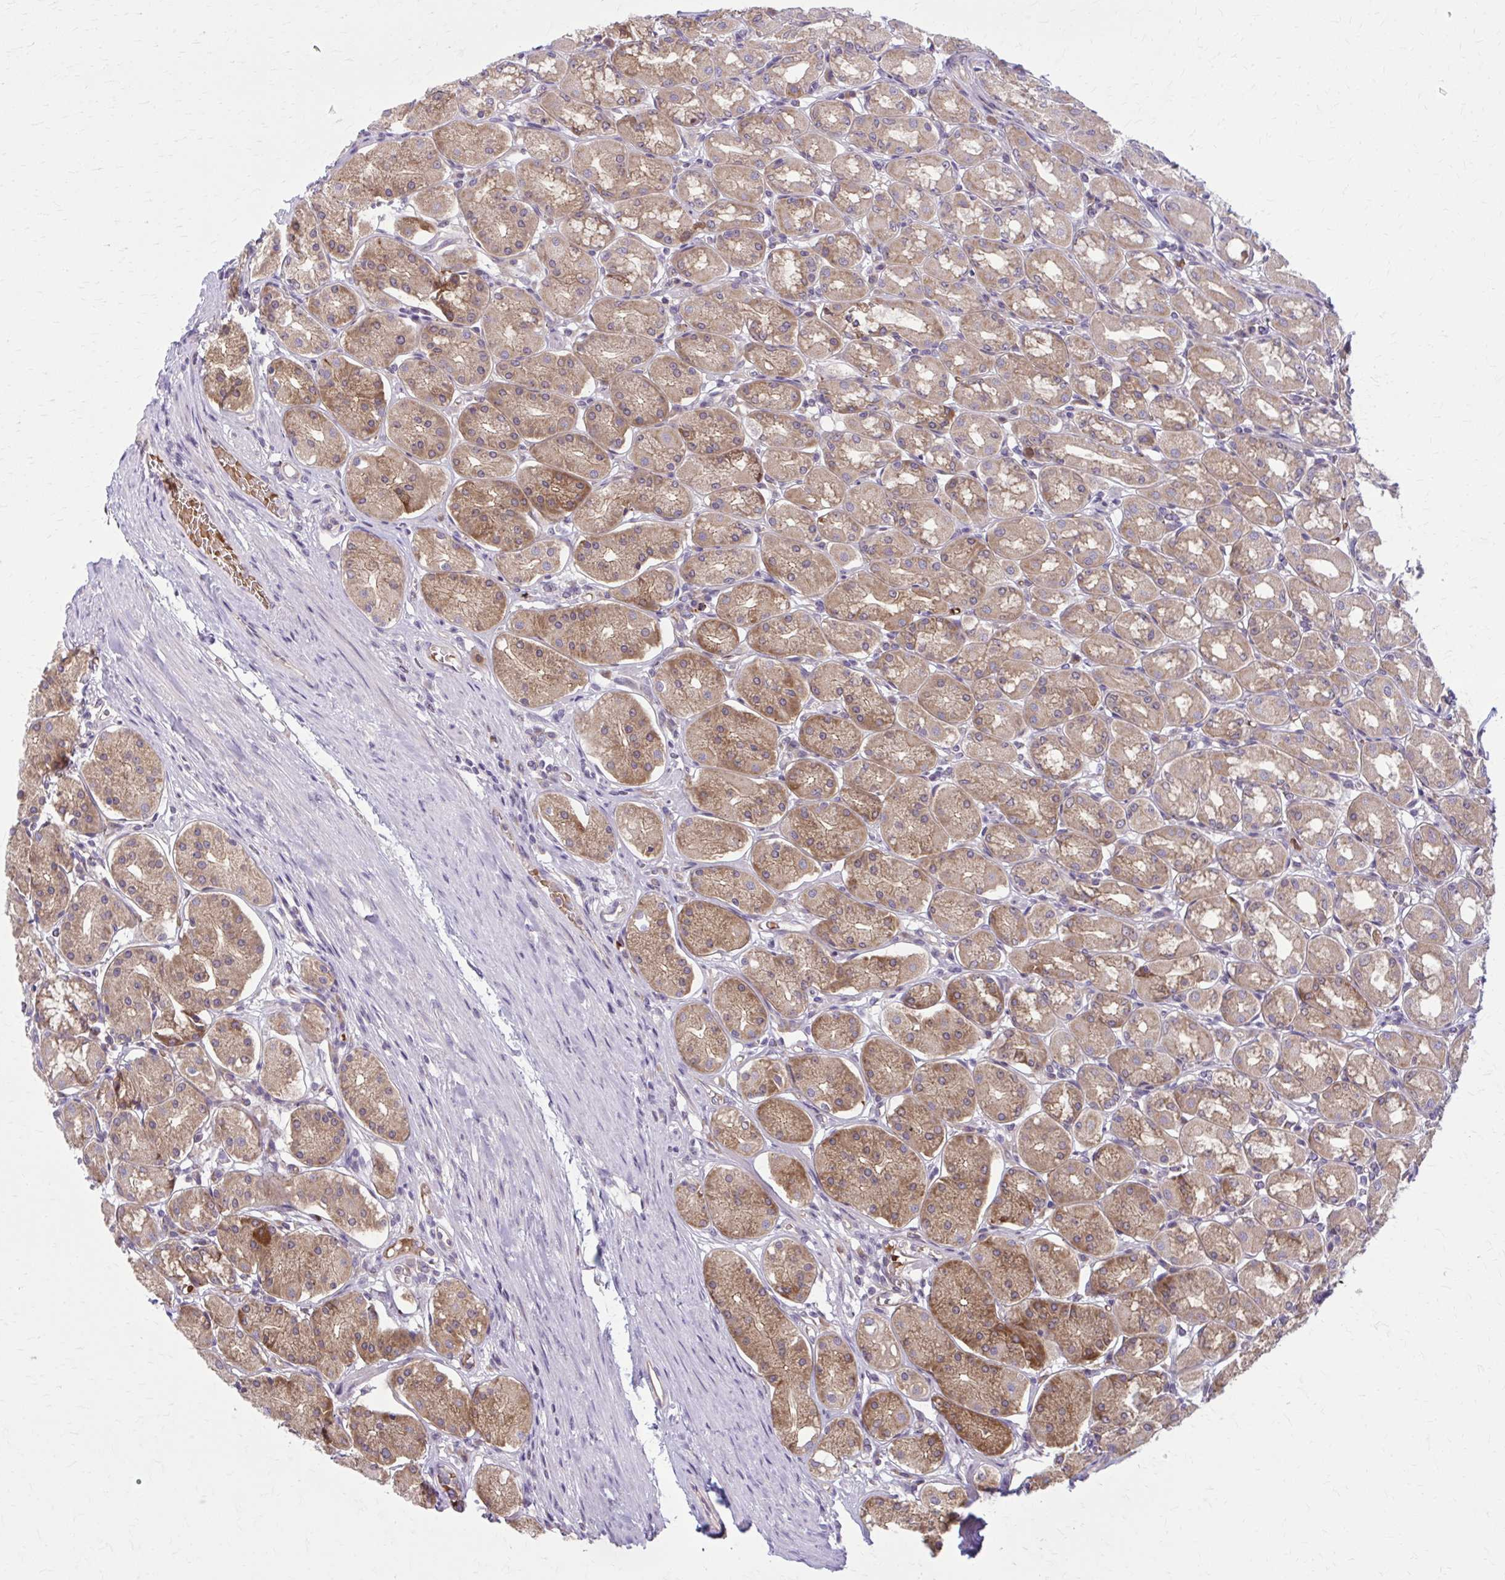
{"staining": {"intensity": "moderate", "quantity": ">75%", "location": "cytoplasmic/membranous"}, "tissue": "stomach", "cell_type": "Glandular cells", "image_type": "normal", "snomed": [{"axis": "morphology", "description": "Normal tissue, NOS"}, {"axis": "topography", "description": "Stomach"}, {"axis": "topography", "description": "Stomach, lower"}], "caption": "An immunohistochemistry (IHC) photomicrograph of unremarkable tissue is shown. Protein staining in brown shows moderate cytoplasmic/membranous positivity in stomach within glandular cells.", "gene": "SNF8", "patient": {"sex": "female", "age": 56}}